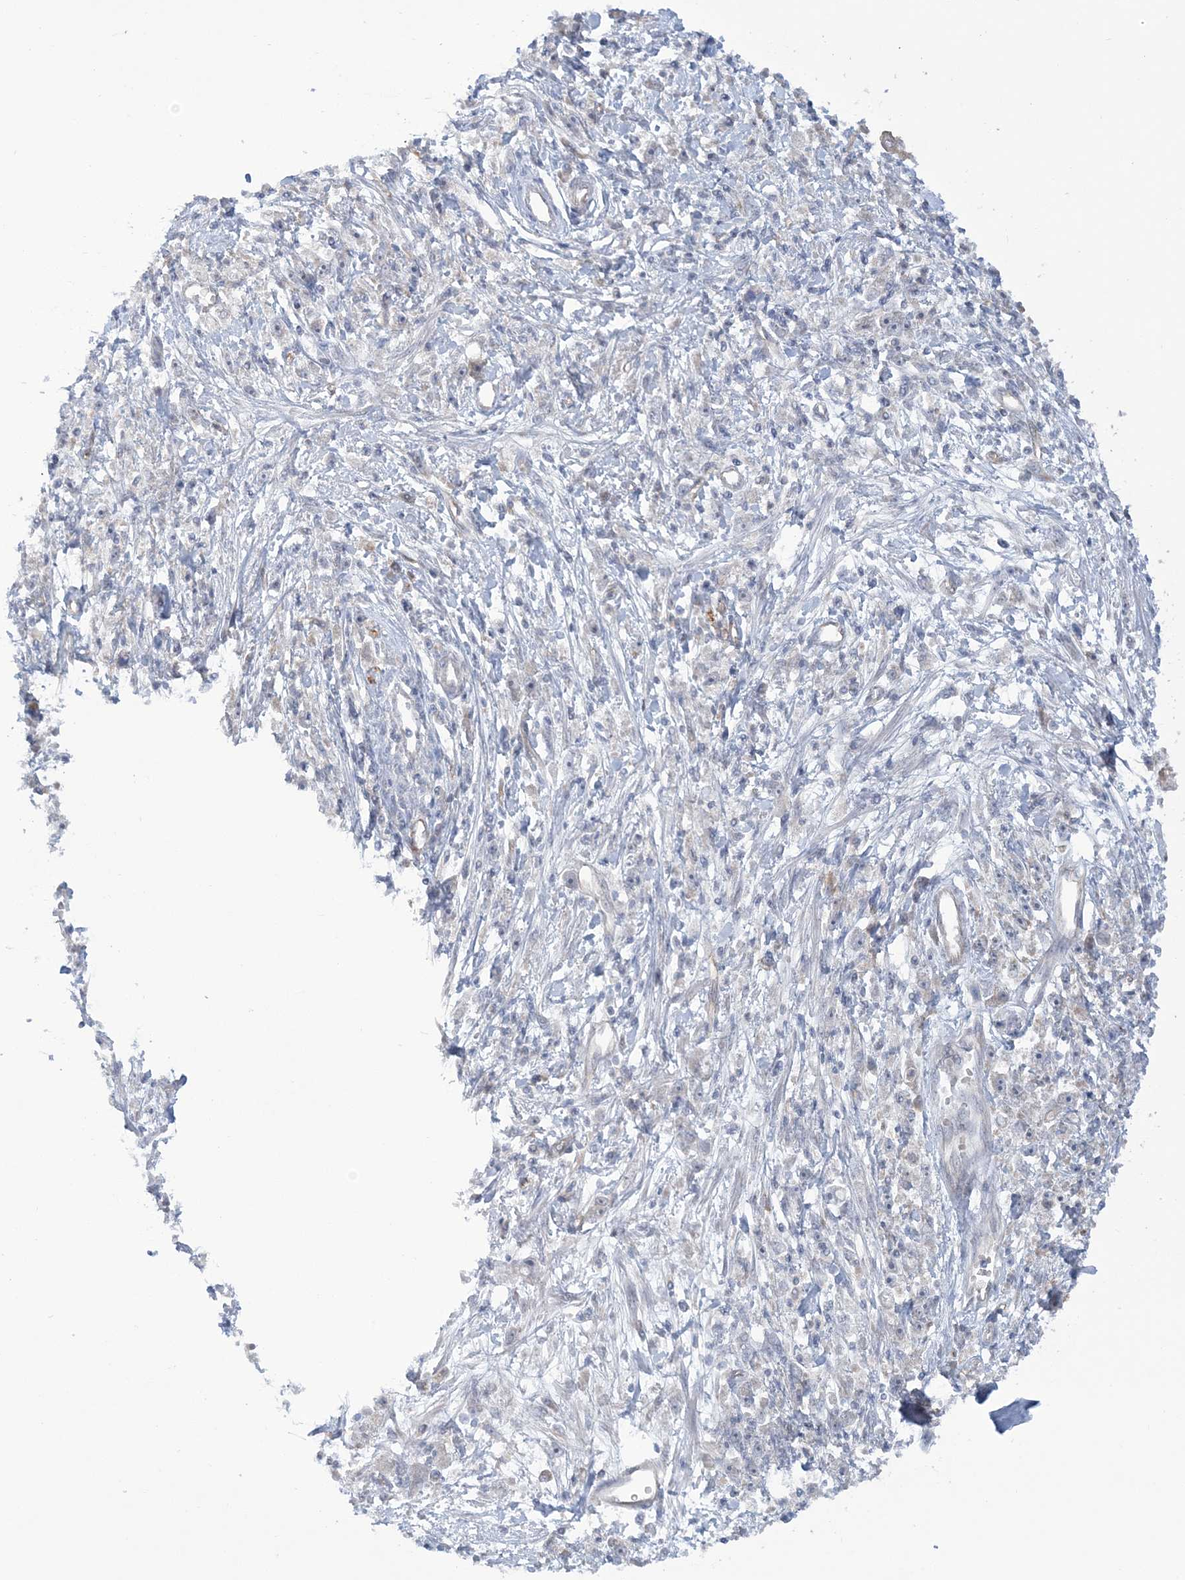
{"staining": {"intensity": "negative", "quantity": "none", "location": "none"}, "tissue": "stomach cancer", "cell_type": "Tumor cells", "image_type": "cancer", "snomed": [{"axis": "morphology", "description": "Adenocarcinoma, NOS"}, {"axis": "topography", "description": "Stomach"}], "caption": "Immunohistochemistry histopathology image of neoplastic tissue: stomach cancer stained with DAB displays no significant protein expression in tumor cells.", "gene": "FARSB", "patient": {"sex": "female", "age": 59}}